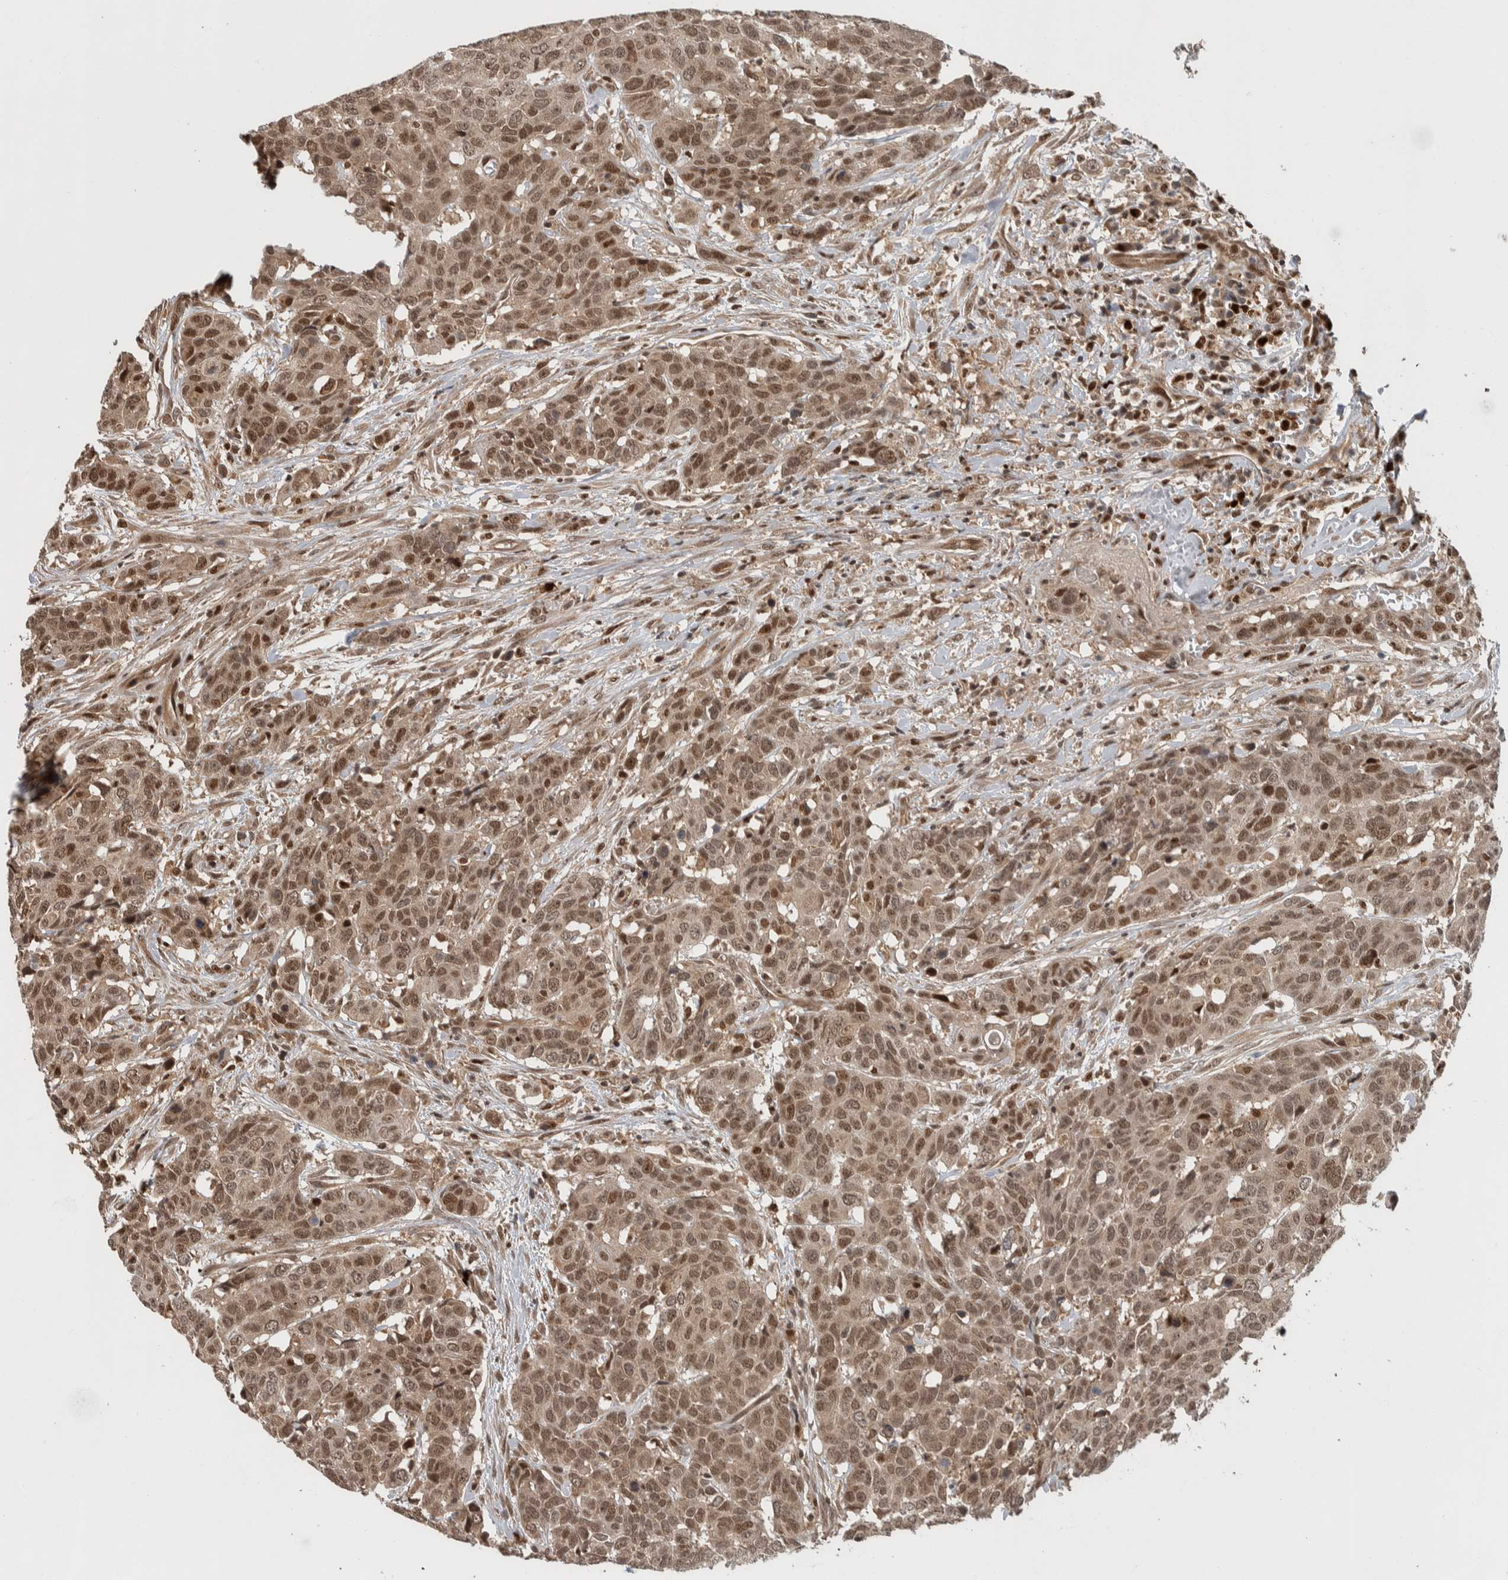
{"staining": {"intensity": "weak", "quantity": ">75%", "location": "nuclear"}, "tissue": "head and neck cancer", "cell_type": "Tumor cells", "image_type": "cancer", "snomed": [{"axis": "morphology", "description": "Squamous cell carcinoma, NOS"}, {"axis": "topography", "description": "Head-Neck"}], "caption": "A brown stain highlights weak nuclear positivity of a protein in human head and neck cancer (squamous cell carcinoma) tumor cells.", "gene": "RPS6KA4", "patient": {"sex": "male", "age": 66}}